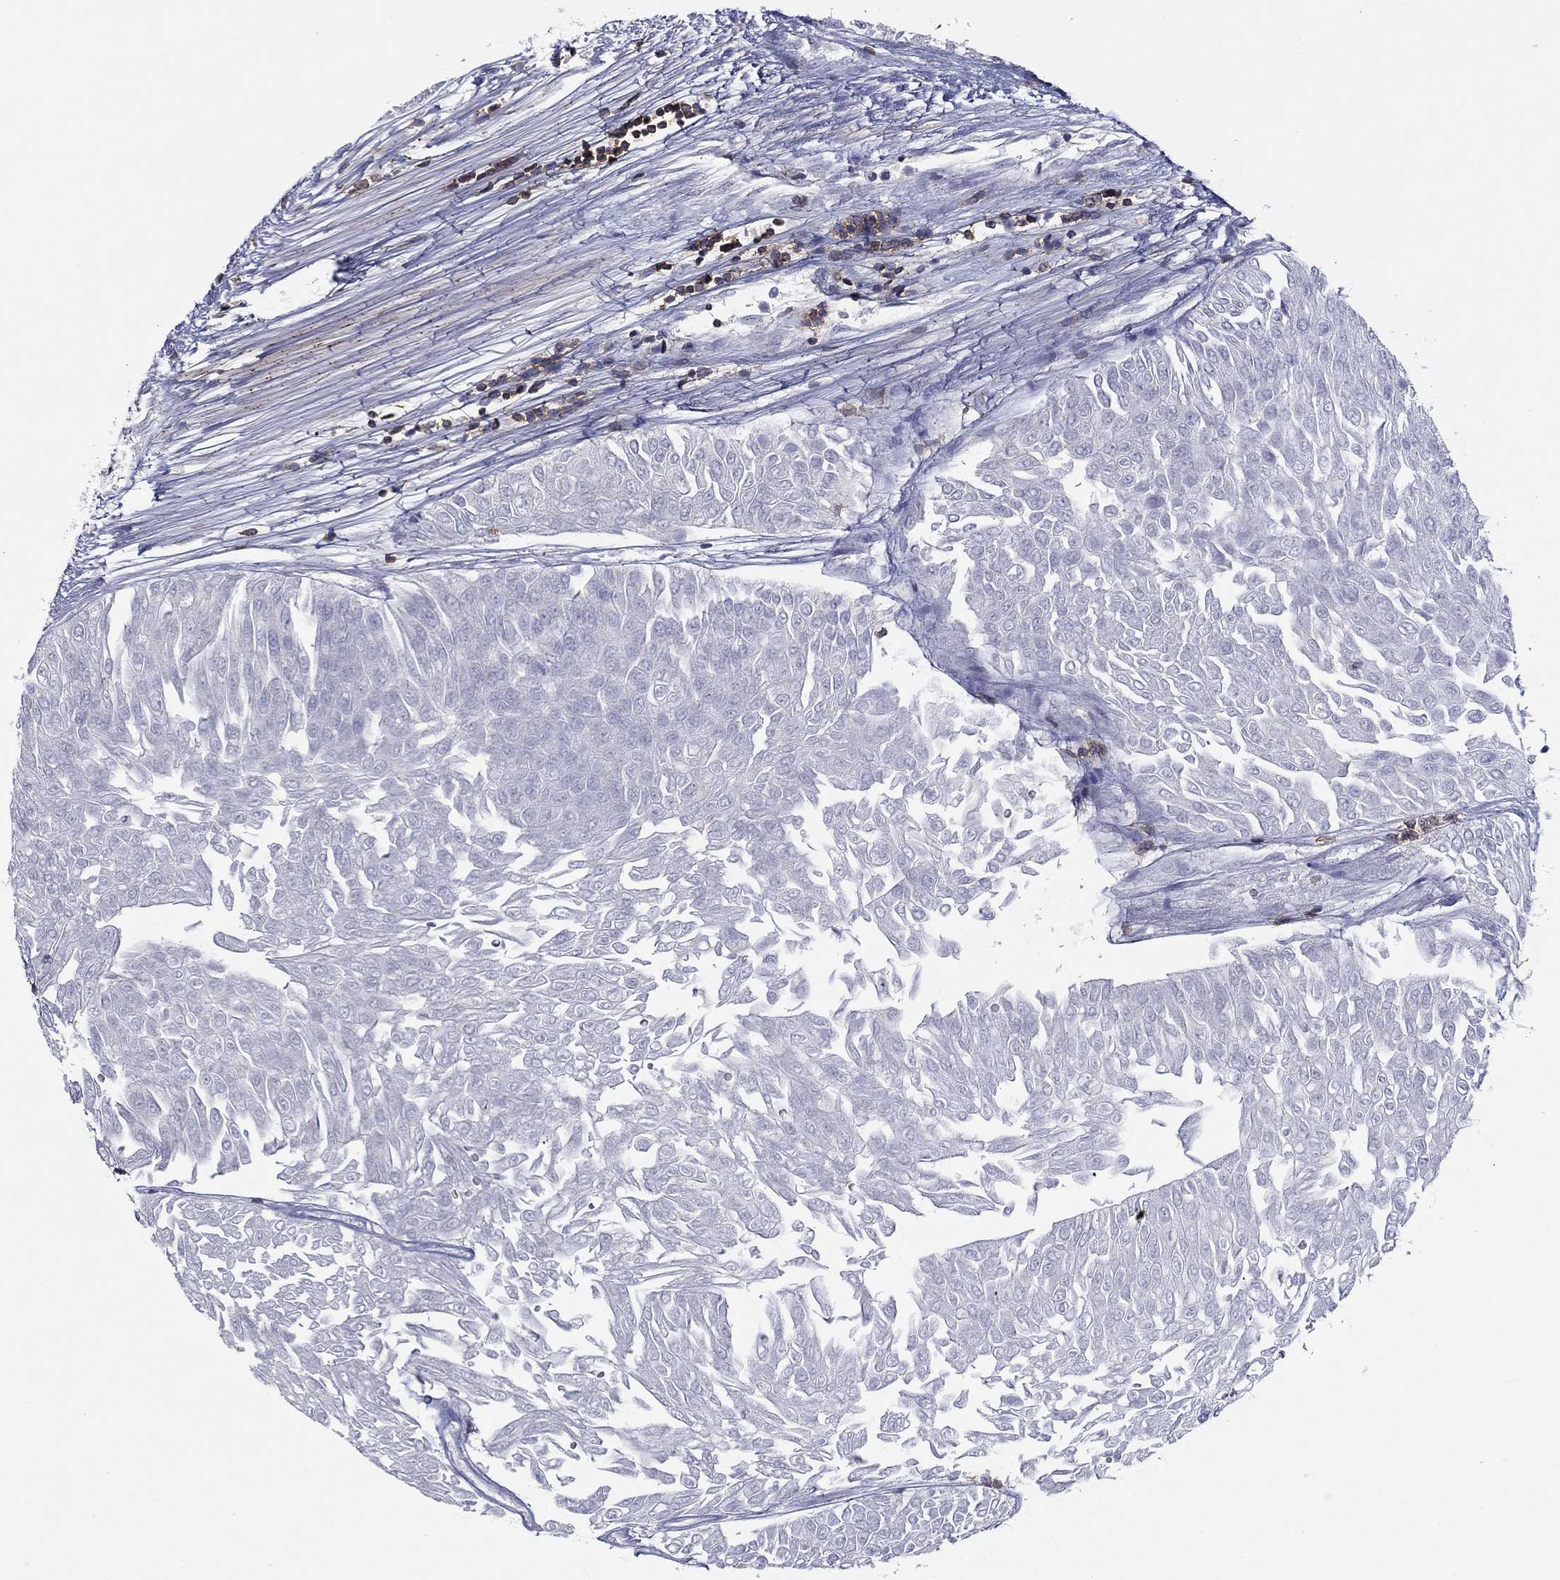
{"staining": {"intensity": "negative", "quantity": "none", "location": "none"}, "tissue": "urothelial cancer", "cell_type": "Tumor cells", "image_type": "cancer", "snomed": [{"axis": "morphology", "description": "Urothelial carcinoma, Low grade"}, {"axis": "topography", "description": "Urinary bladder"}], "caption": "This micrograph is of urothelial carcinoma (low-grade) stained with immunohistochemistry to label a protein in brown with the nuclei are counter-stained blue. There is no positivity in tumor cells. Brightfield microscopy of immunohistochemistry stained with DAB (3,3'-diaminobenzidine) (brown) and hematoxylin (blue), captured at high magnification.", "gene": "SIT1", "patient": {"sex": "male", "age": 67}}